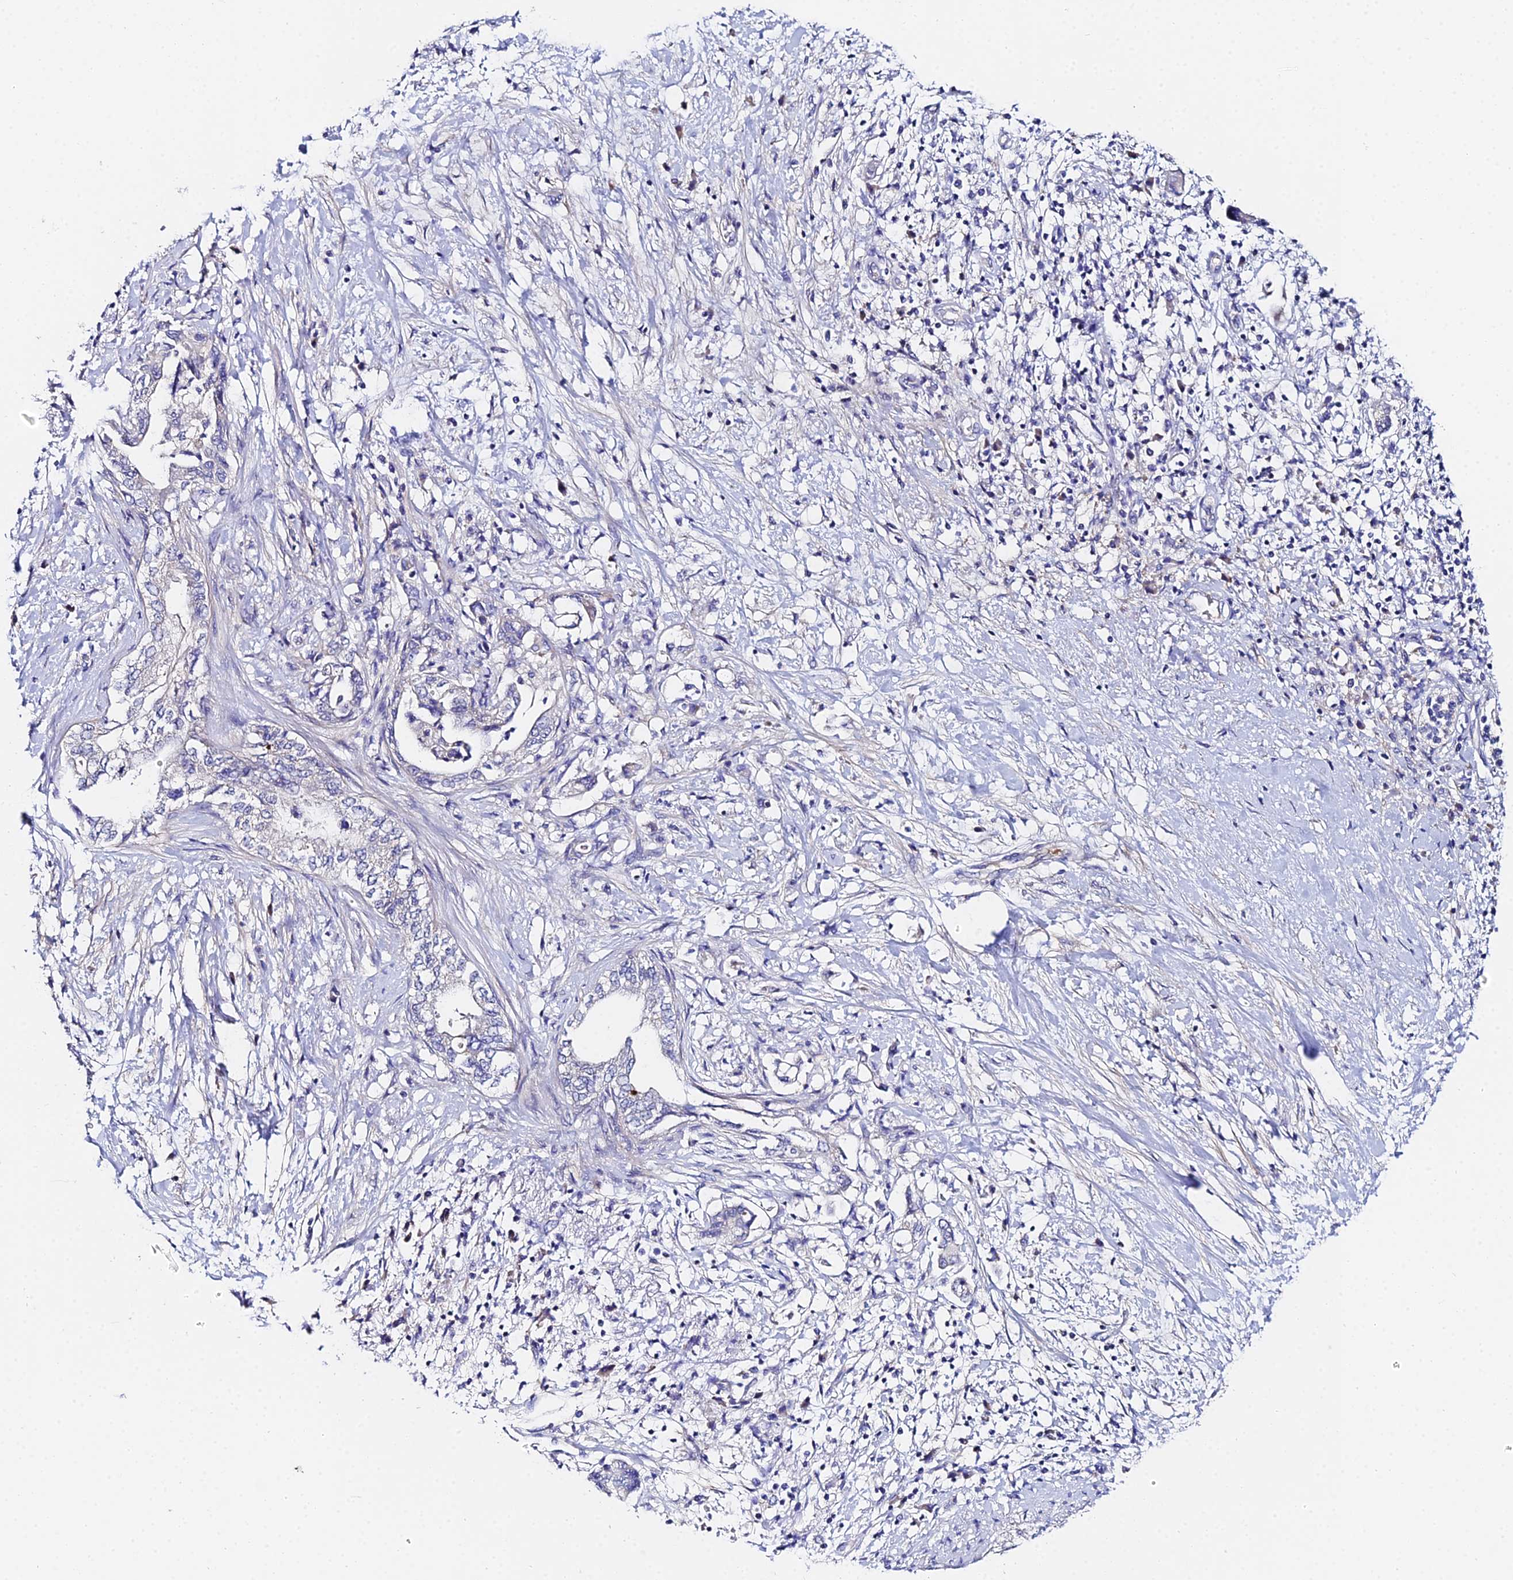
{"staining": {"intensity": "negative", "quantity": "none", "location": "none"}, "tissue": "pancreatic cancer", "cell_type": "Tumor cells", "image_type": "cancer", "snomed": [{"axis": "morphology", "description": "Adenocarcinoma, NOS"}, {"axis": "topography", "description": "Pancreas"}], "caption": "High power microscopy micrograph of an immunohistochemistry (IHC) micrograph of pancreatic cancer, revealing no significant expression in tumor cells.", "gene": "UBE2L3", "patient": {"sex": "female", "age": 73}}